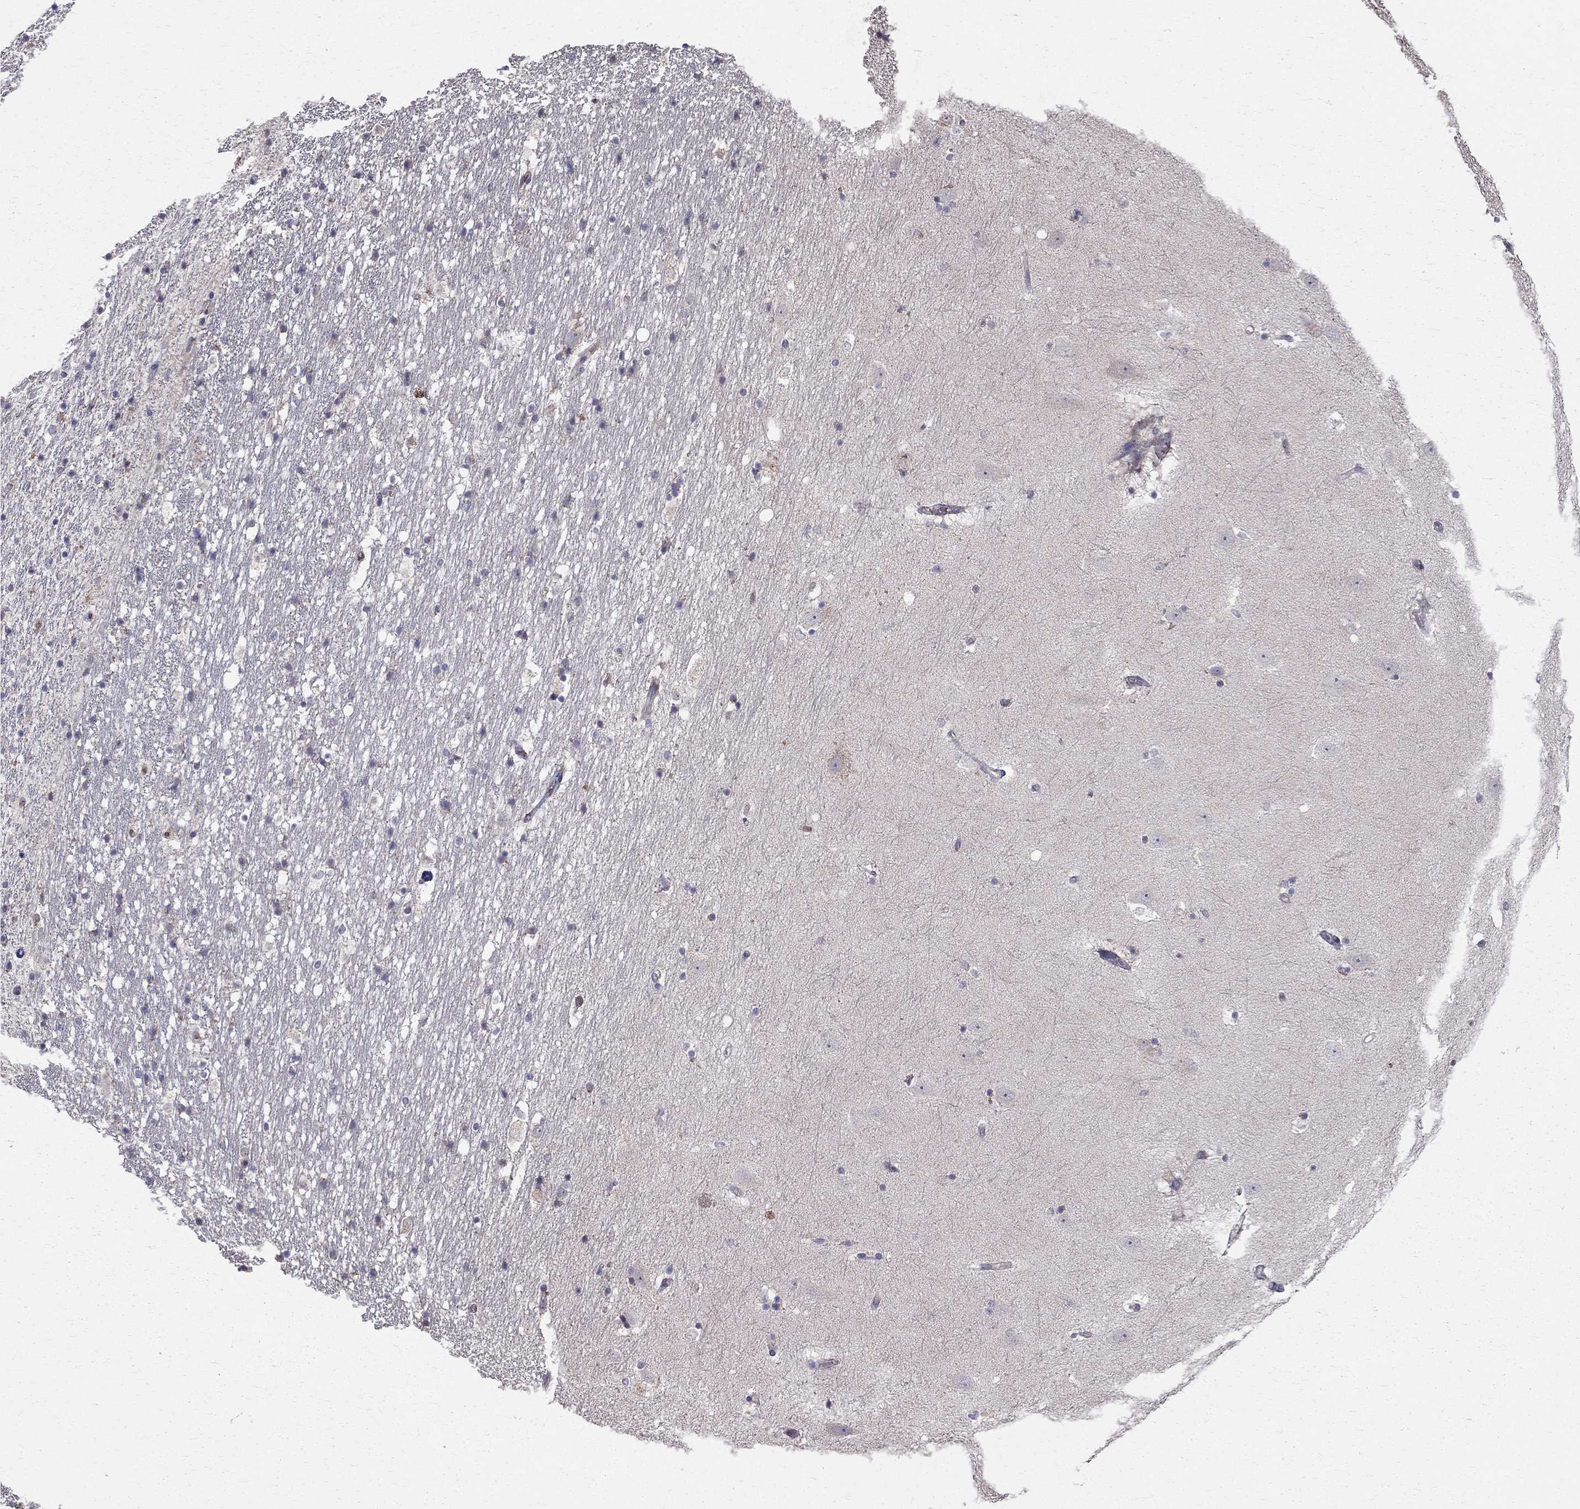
{"staining": {"intensity": "negative", "quantity": "none", "location": "none"}, "tissue": "hippocampus", "cell_type": "Glial cells", "image_type": "normal", "snomed": [{"axis": "morphology", "description": "Normal tissue, NOS"}, {"axis": "topography", "description": "Hippocampus"}], "caption": "This is an immunohistochemistry micrograph of normal human hippocampus. There is no staining in glial cells.", "gene": "PIK3CG", "patient": {"sex": "male", "age": 49}}